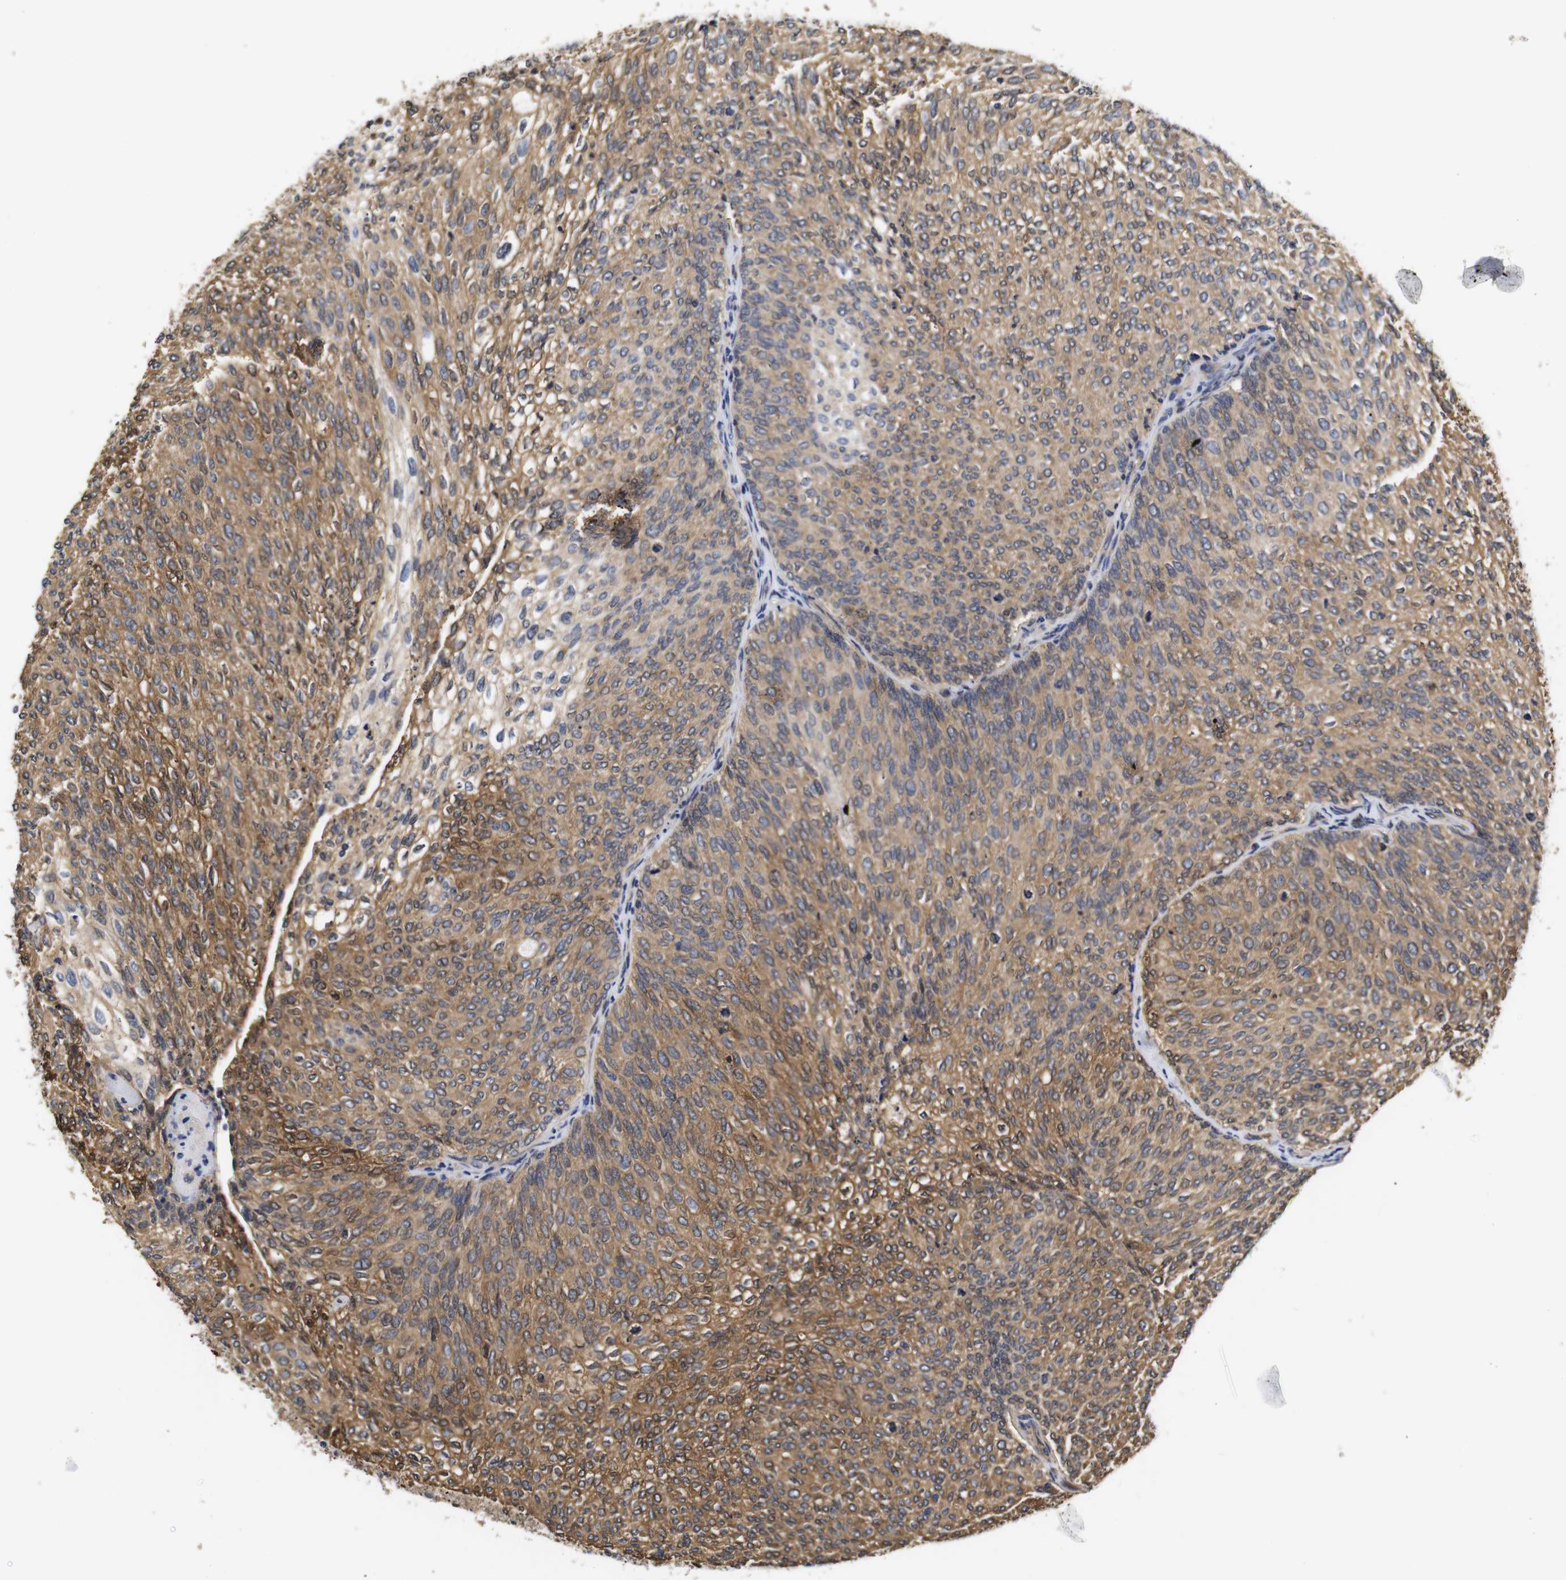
{"staining": {"intensity": "moderate", "quantity": ">75%", "location": "cytoplasmic/membranous"}, "tissue": "urothelial cancer", "cell_type": "Tumor cells", "image_type": "cancer", "snomed": [{"axis": "morphology", "description": "Urothelial carcinoma, Low grade"}, {"axis": "topography", "description": "Urinary bladder"}], "caption": "Human low-grade urothelial carcinoma stained for a protein (brown) shows moderate cytoplasmic/membranous positive staining in about >75% of tumor cells.", "gene": "LRRCC1", "patient": {"sex": "female", "age": 79}}